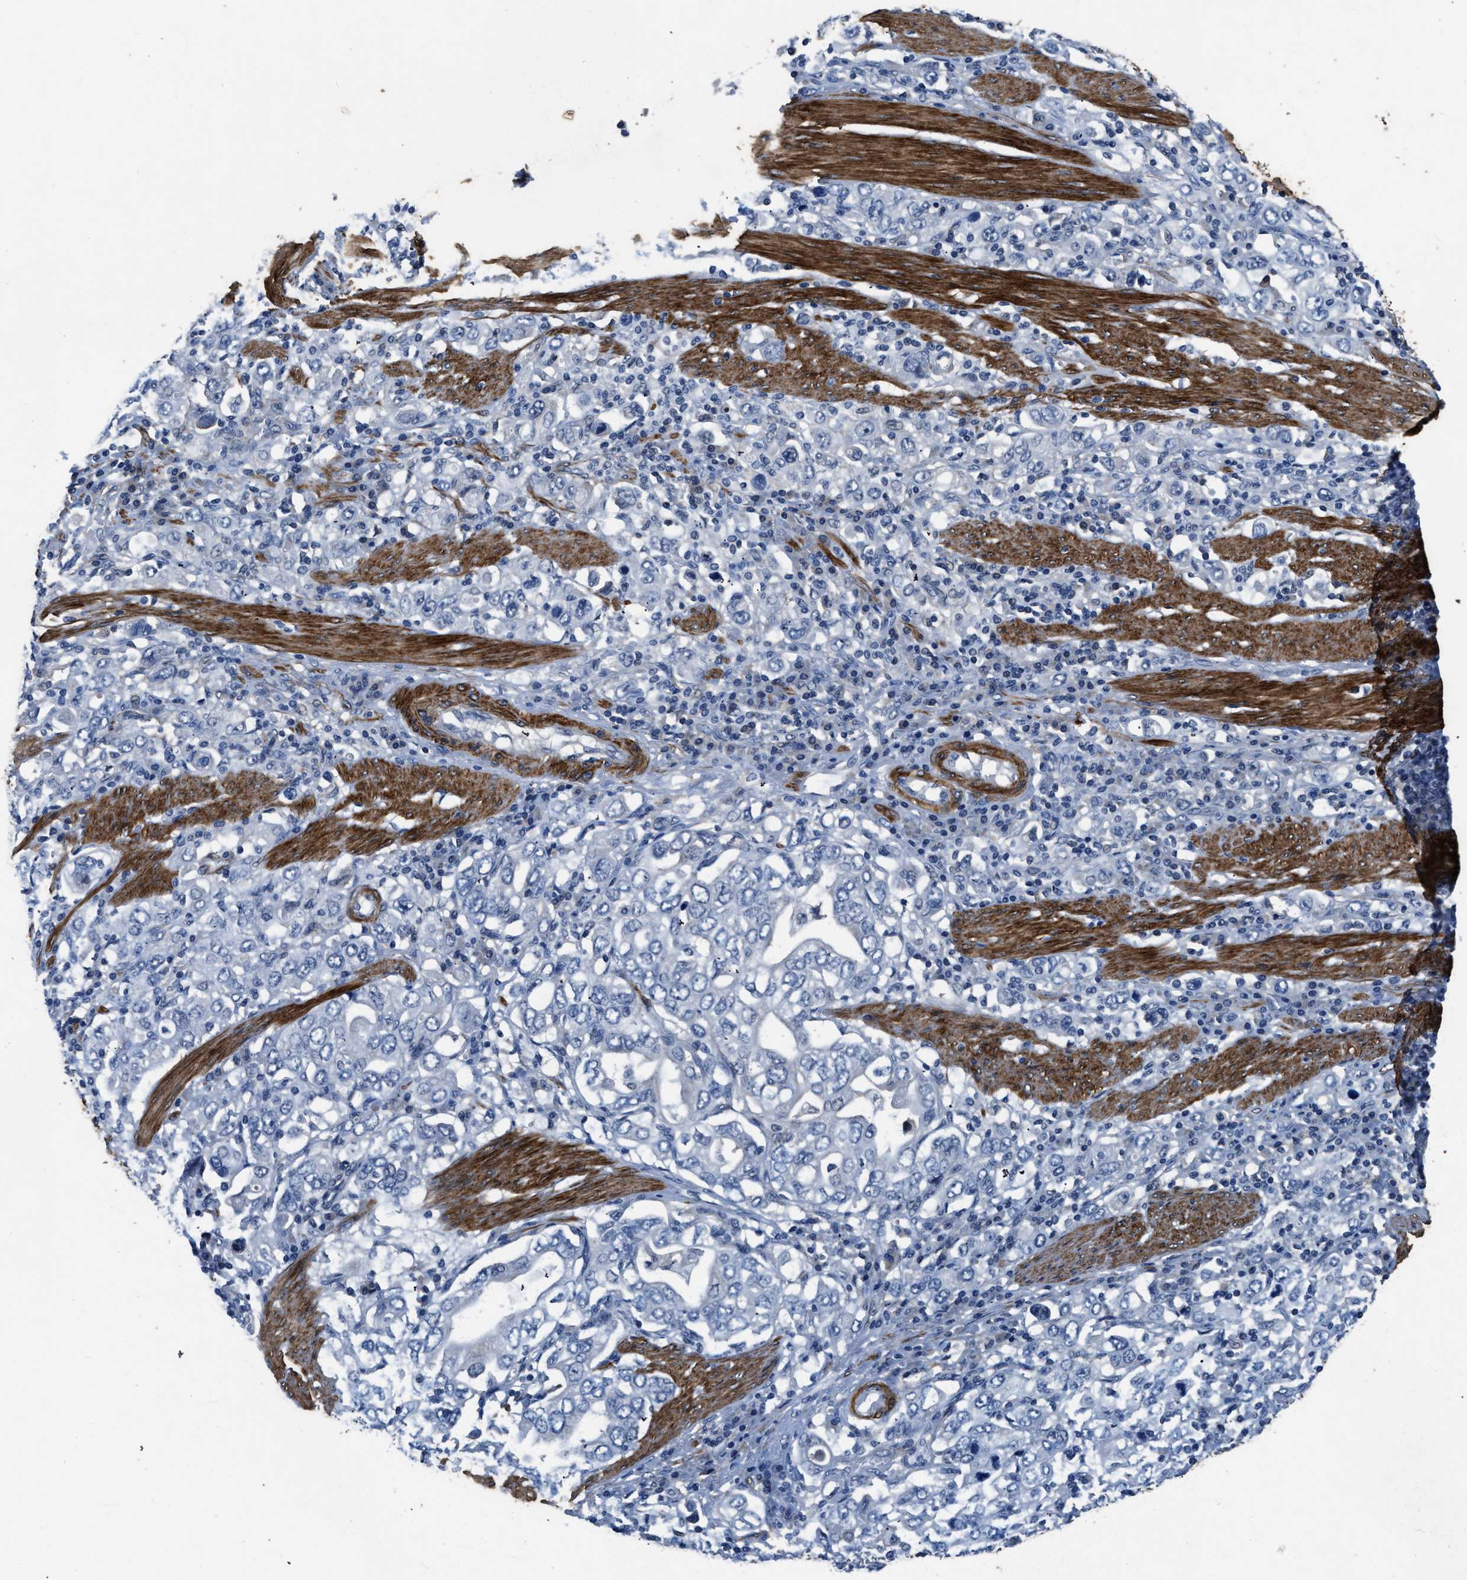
{"staining": {"intensity": "negative", "quantity": "none", "location": "none"}, "tissue": "stomach cancer", "cell_type": "Tumor cells", "image_type": "cancer", "snomed": [{"axis": "morphology", "description": "Adenocarcinoma, NOS"}, {"axis": "topography", "description": "Stomach, upper"}], "caption": "The immunohistochemistry (IHC) photomicrograph has no significant expression in tumor cells of stomach adenocarcinoma tissue.", "gene": "LANCL2", "patient": {"sex": "male", "age": 62}}